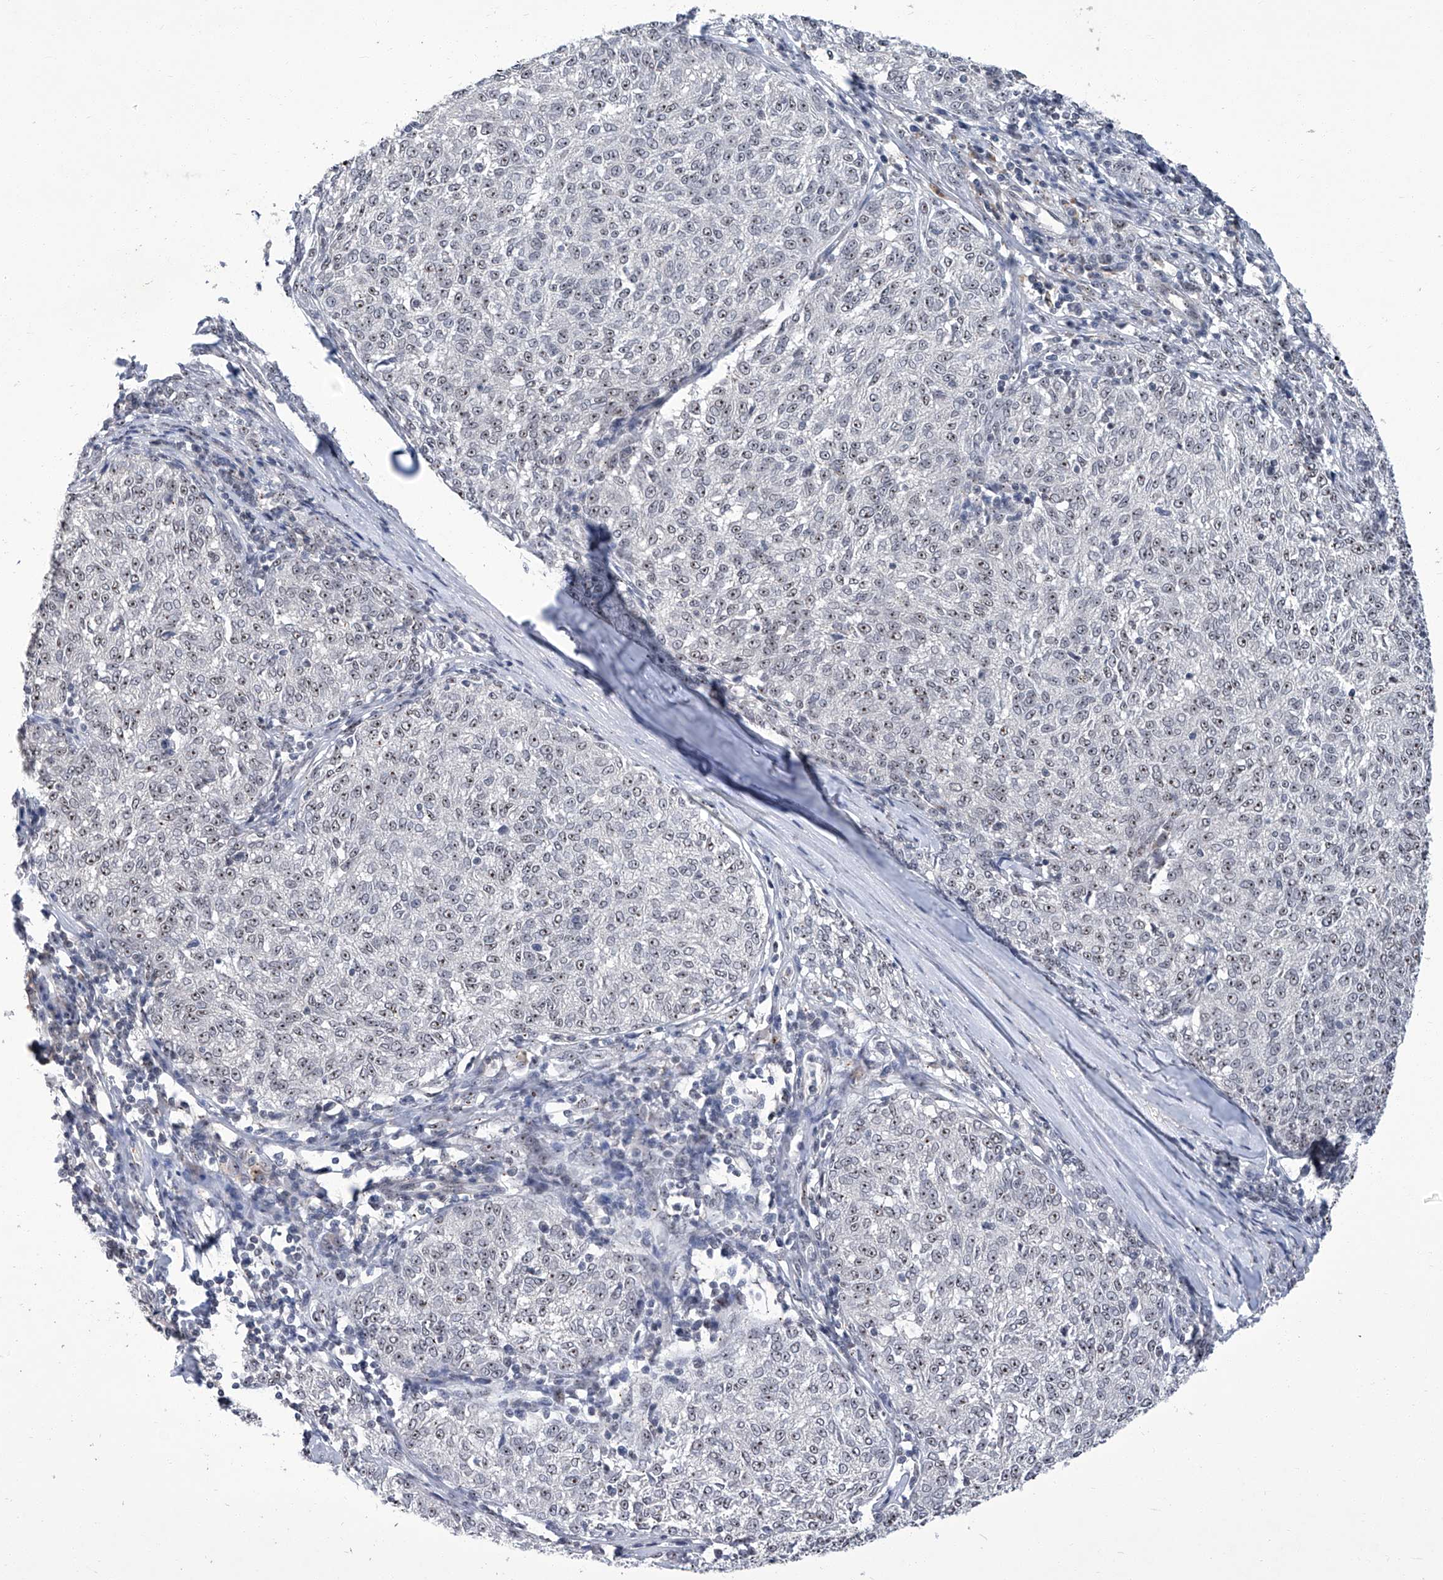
{"staining": {"intensity": "strong", "quantity": "25%-75%", "location": "nuclear"}, "tissue": "melanoma", "cell_type": "Tumor cells", "image_type": "cancer", "snomed": [{"axis": "morphology", "description": "Malignant melanoma, NOS"}, {"axis": "topography", "description": "Skin"}], "caption": "This is a micrograph of IHC staining of malignant melanoma, which shows strong positivity in the nuclear of tumor cells.", "gene": "CMTR1", "patient": {"sex": "female", "age": 72}}